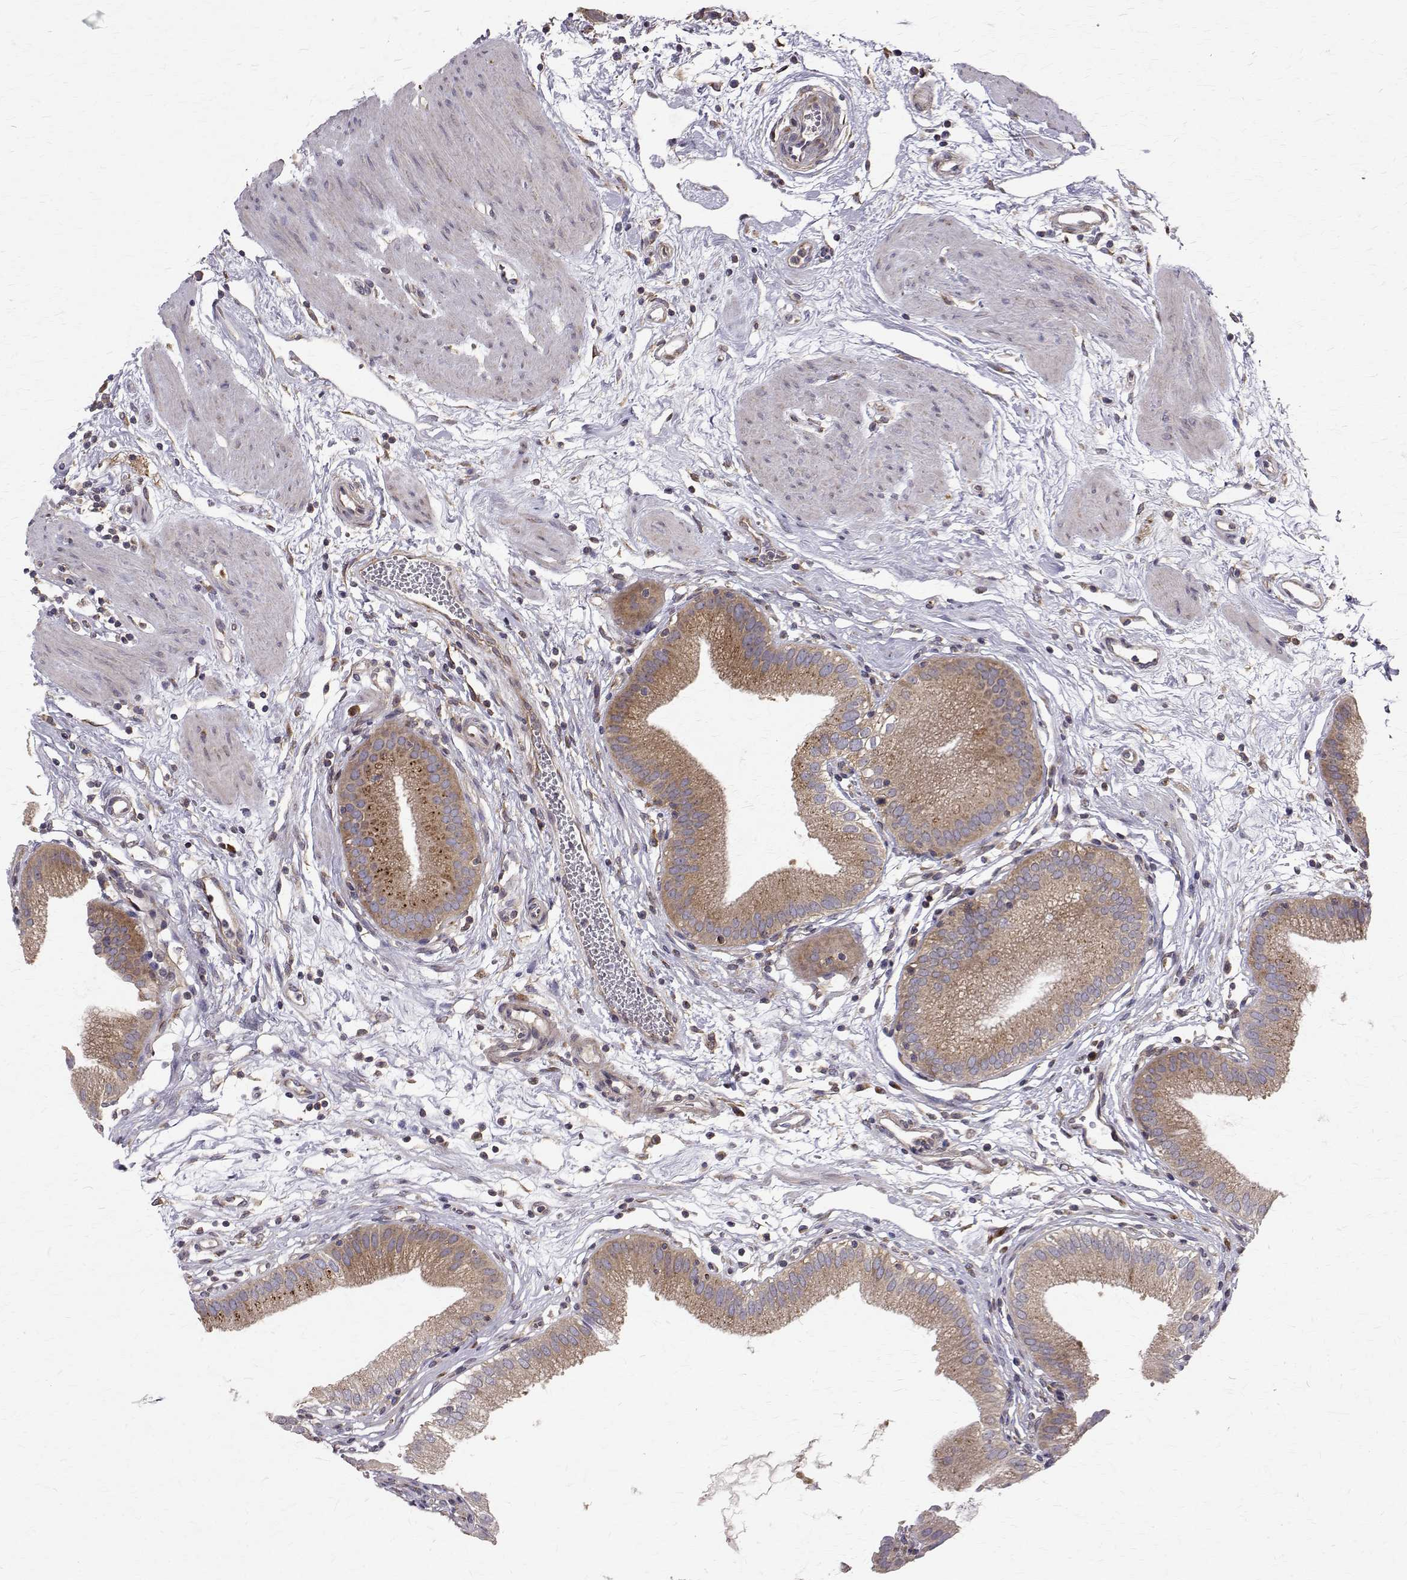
{"staining": {"intensity": "moderate", "quantity": ">75%", "location": "cytoplasmic/membranous"}, "tissue": "gallbladder", "cell_type": "Glandular cells", "image_type": "normal", "snomed": [{"axis": "morphology", "description": "Normal tissue, NOS"}, {"axis": "topography", "description": "Gallbladder"}], "caption": "Gallbladder stained with immunohistochemistry (IHC) shows moderate cytoplasmic/membranous positivity in about >75% of glandular cells.", "gene": "ARFGAP1", "patient": {"sex": "female", "age": 65}}